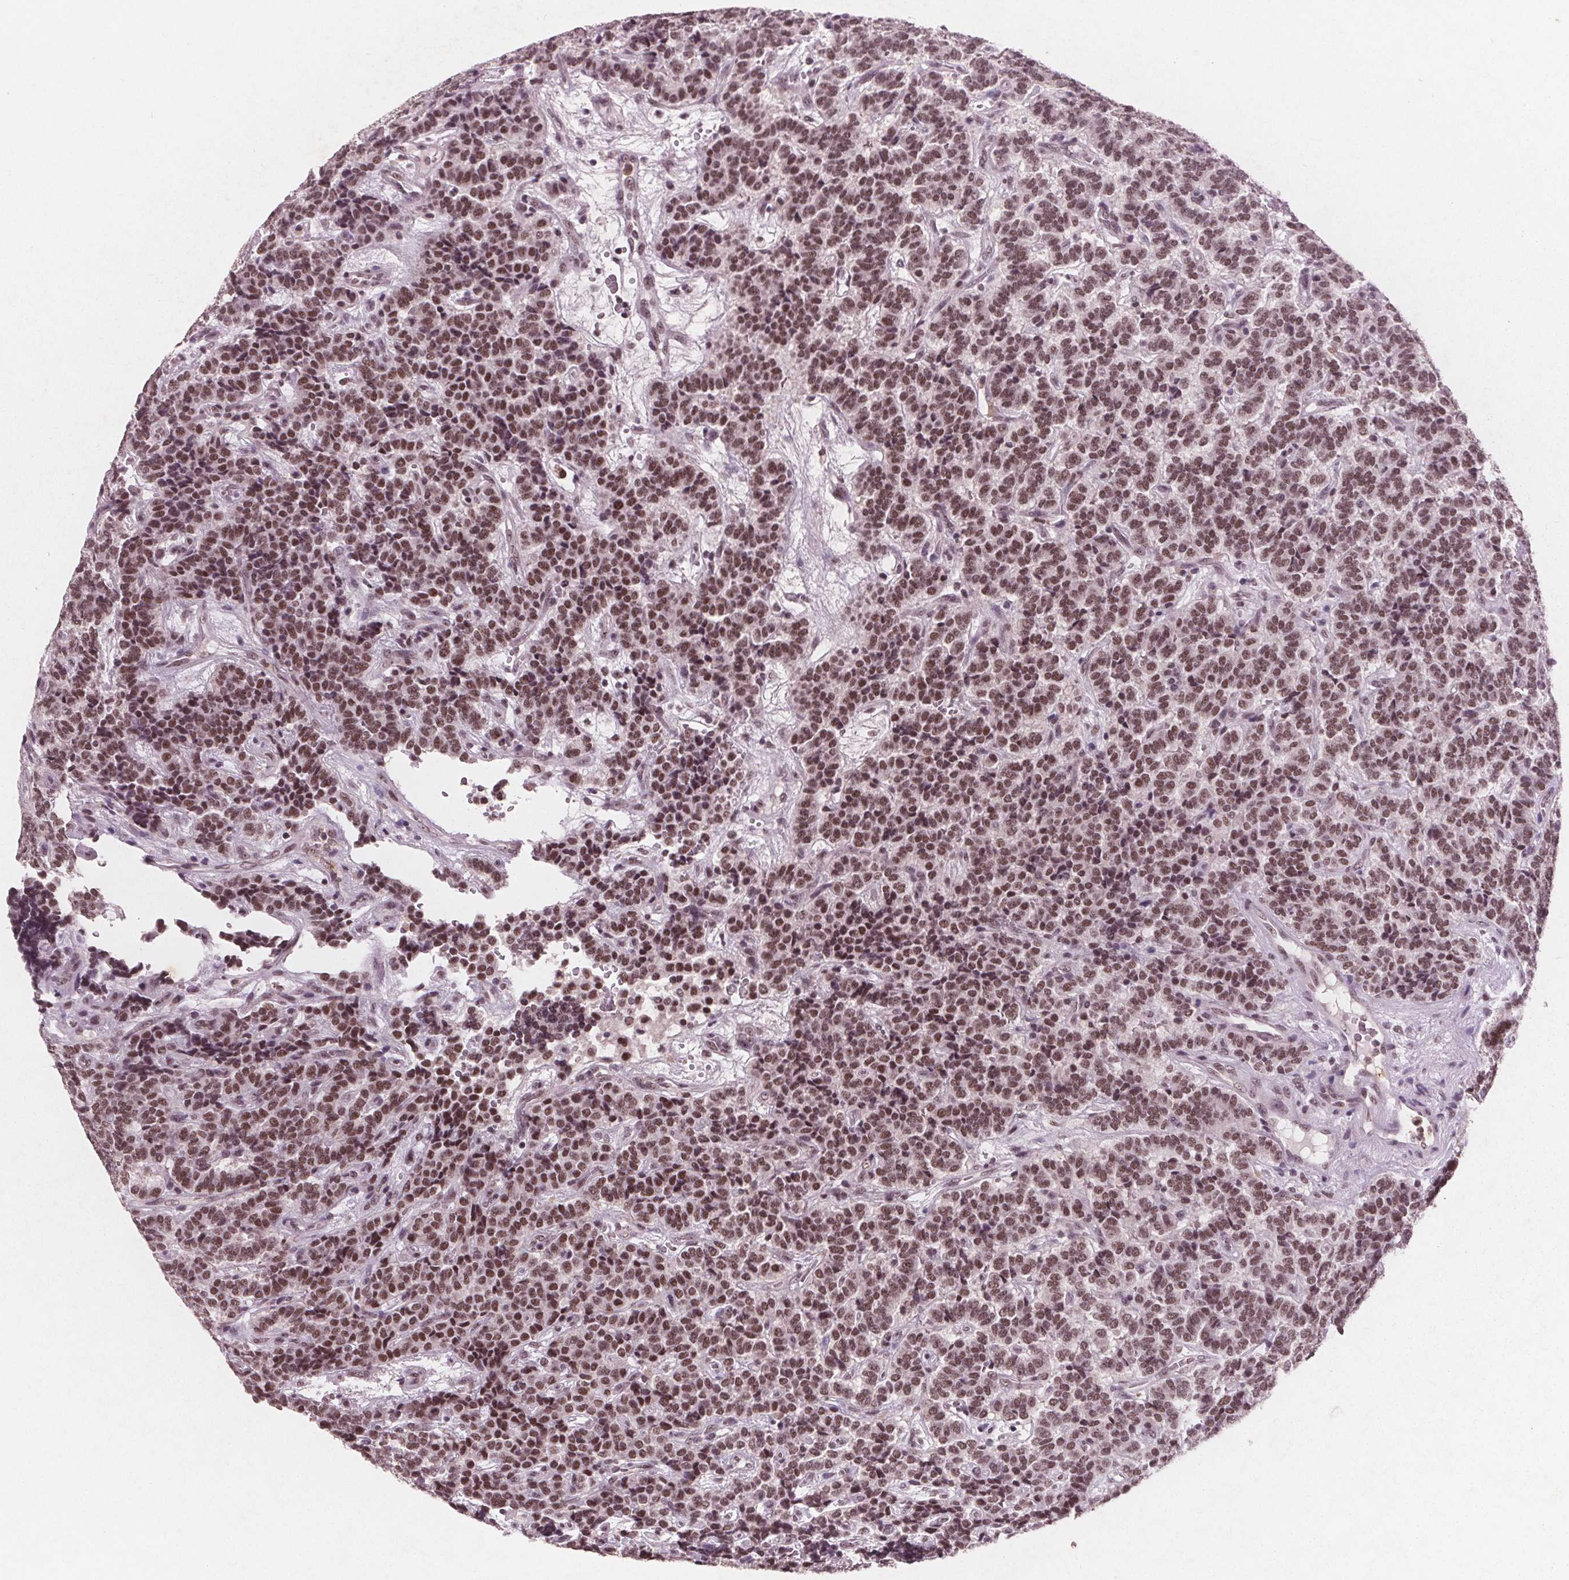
{"staining": {"intensity": "moderate", "quantity": ">75%", "location": "nuclear"}, "tissue": "carcinoid", "cell_type": "Tumor cells", "image_type": "cancer", "snomed": [{"axis": "morphology", "description": "Carcinoid, malignant, NOS"}, {"axis": "topography", "description": "Pancreas"}], "caption": "The immunohistochemical stain shows moderate nuclear expression in tumor cells of carcinoid (malignant) tissue.", "gene": "RPS6KA2", "patient": {"sex": "male", "age": 36}}